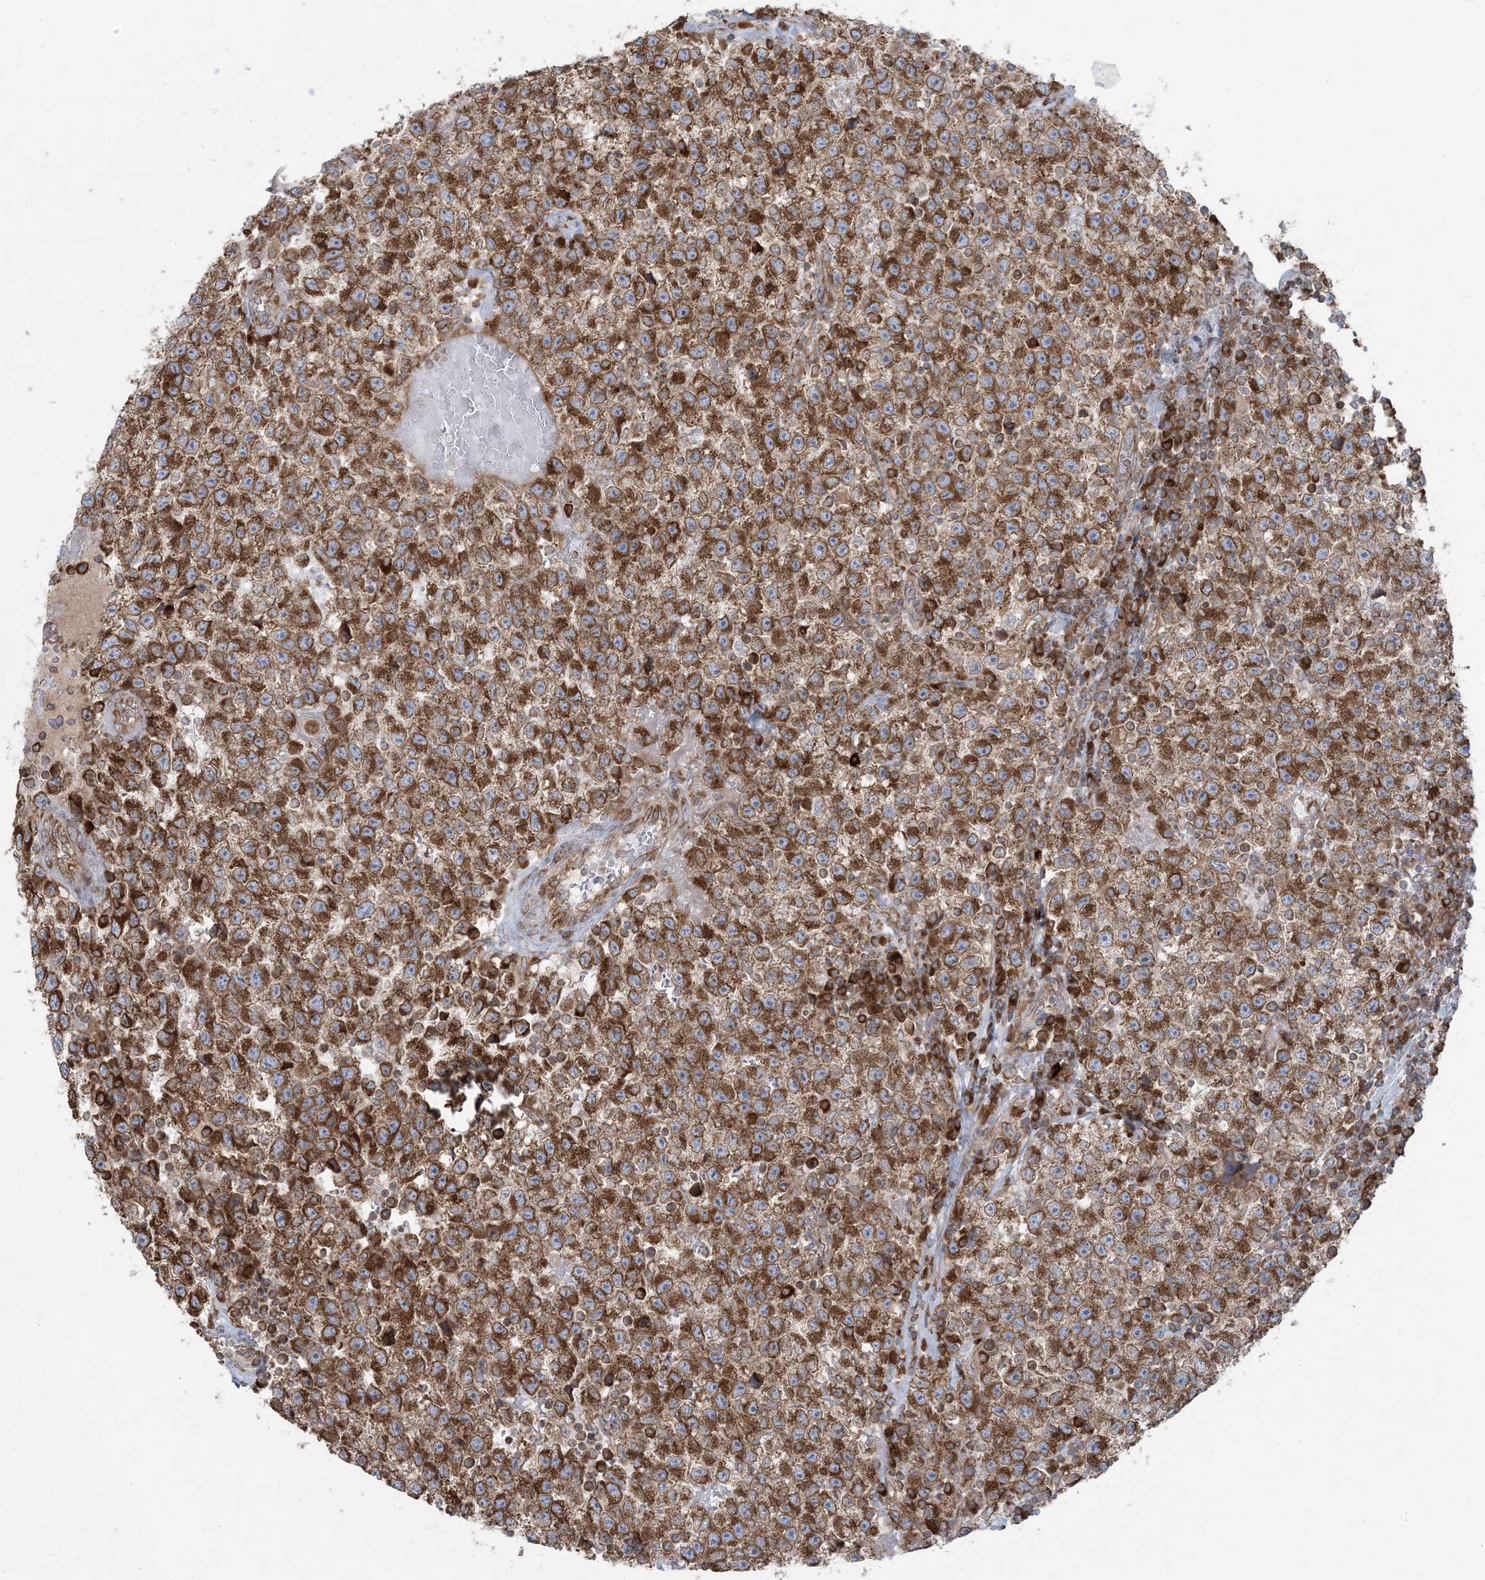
{"staining": {"intensity": "strong", "quantity": ">75%", "location": "cytoplasmic/membranous"}, "tissue": "testis cancer", "cell_type": "Tumor cells", "image_type": "cancer", "snomed": [{"axis": "morphology", "description": "Seminoma, NOS"}, {"axis": "topography", "description": "Testis"}], "caption": "DAB immunohistochemical staining of human testis cancer shows strong cytoplasmic/membranous protein positivity in approximately >75% of tumor cells.", "gene": "UBXN4", "patient": {"sex": "male", "age": 22}}